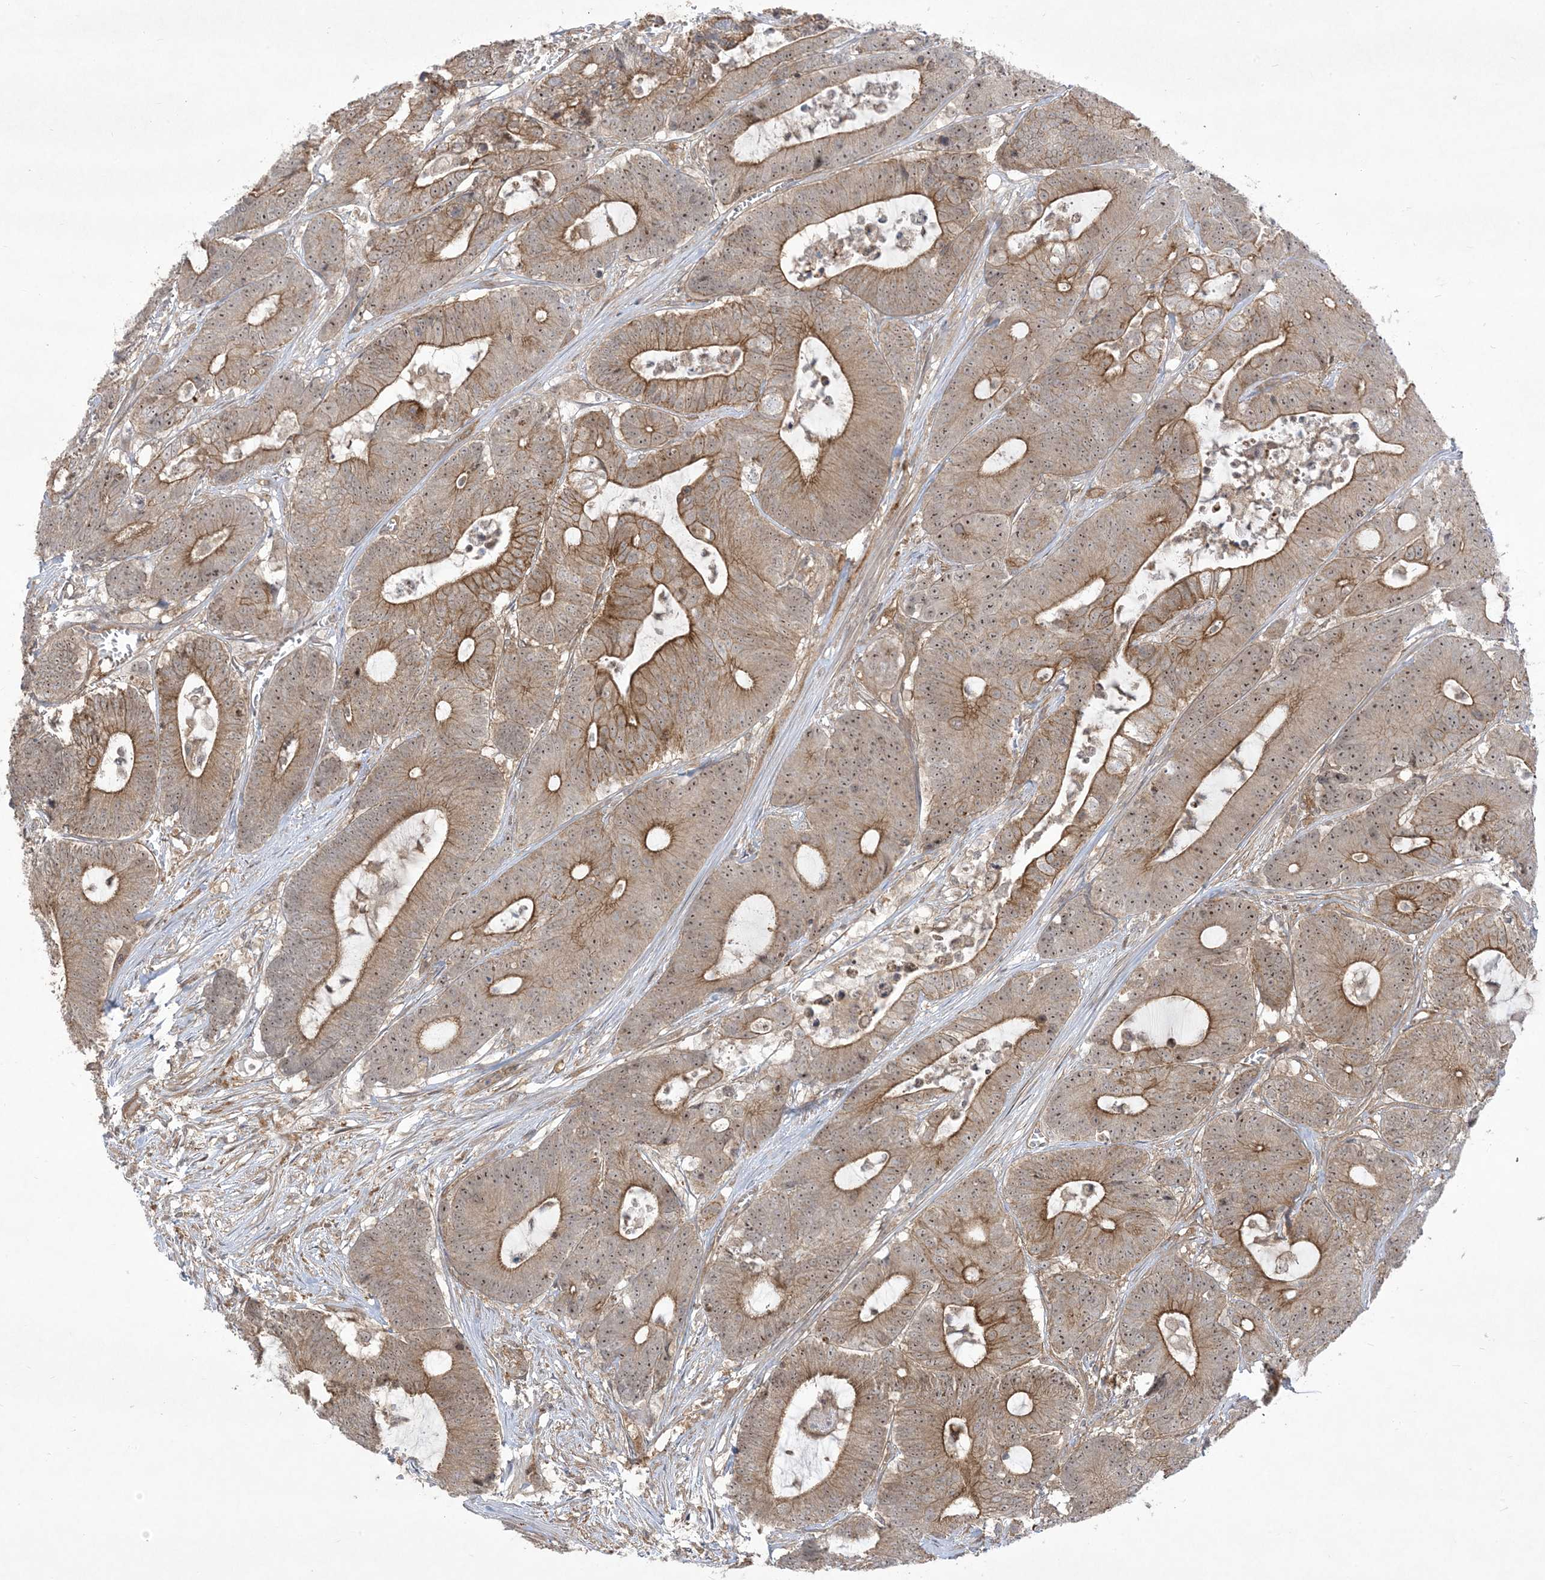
{"staining": {"intensity": "moderate", "quantity": ">75%", "location": "cytoplasmic/membranous,nuclear"}, "tissue": "colorectal cancer", "cell_type": "Tumor cells", "image_type": "cancer", "snomed": [{"axis": "morphology", "description": "Adenocarcinoma, NOS"}, {"axis": "topography", "description": "Colon"}], "caption": "Protein staining of colorectal cancer (adenocarcinoma) tissue reveals moderate cytoplasmic/membranous and nuclear staining in approximately >75% of tumor cells. The staining is performed using DAB brown chromogen to label protein expression. The nuclei are counter-stained blue using hematoxylin.", "gene": "SOGA3", "patient": {"sex": "female", "age": 84}}